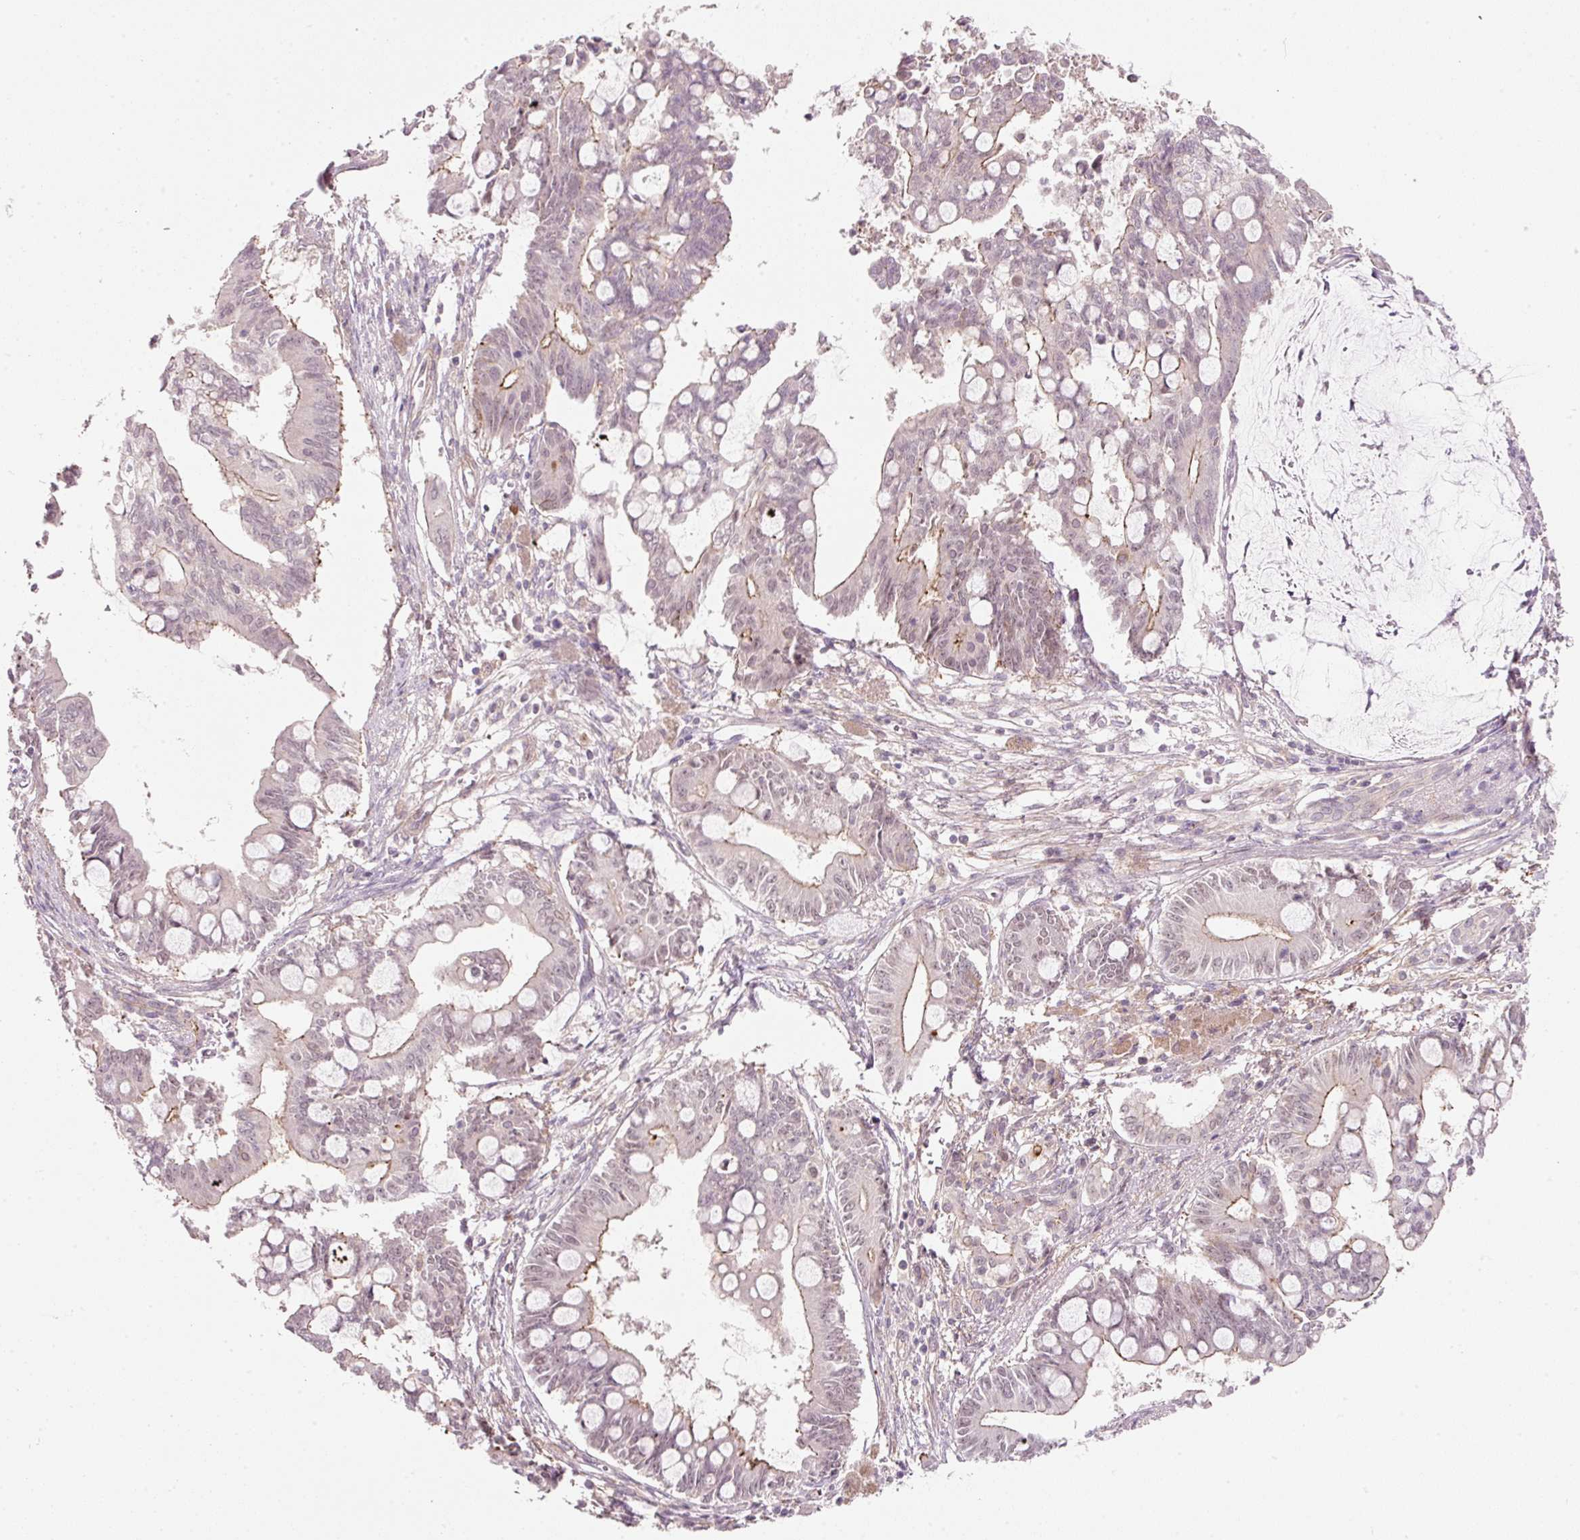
{"staining": {"intensity": "weak", "quantity": "<25%", "location": "cytoplasmic/membranous"}, "tissue": "pancreatic cancer", "cell_type": "Tumor cells", "image_type": "cancer", "snomed": [{"axis": "morphology", "description": "Adenocarcinoma, NOS"}, {"axis": "topography", "description": "Pancreas"}], "caption": "A high-resolution micrograph shows immunohistochemistry (IHC) staining of pancreatic cancer, which shows no significant positivity in tumor cells. (Immunohistochemistry, brightfield microscopy, high magnification).", "gene": "TIRAP", "patient": {"sex": "male", "age": 68}}